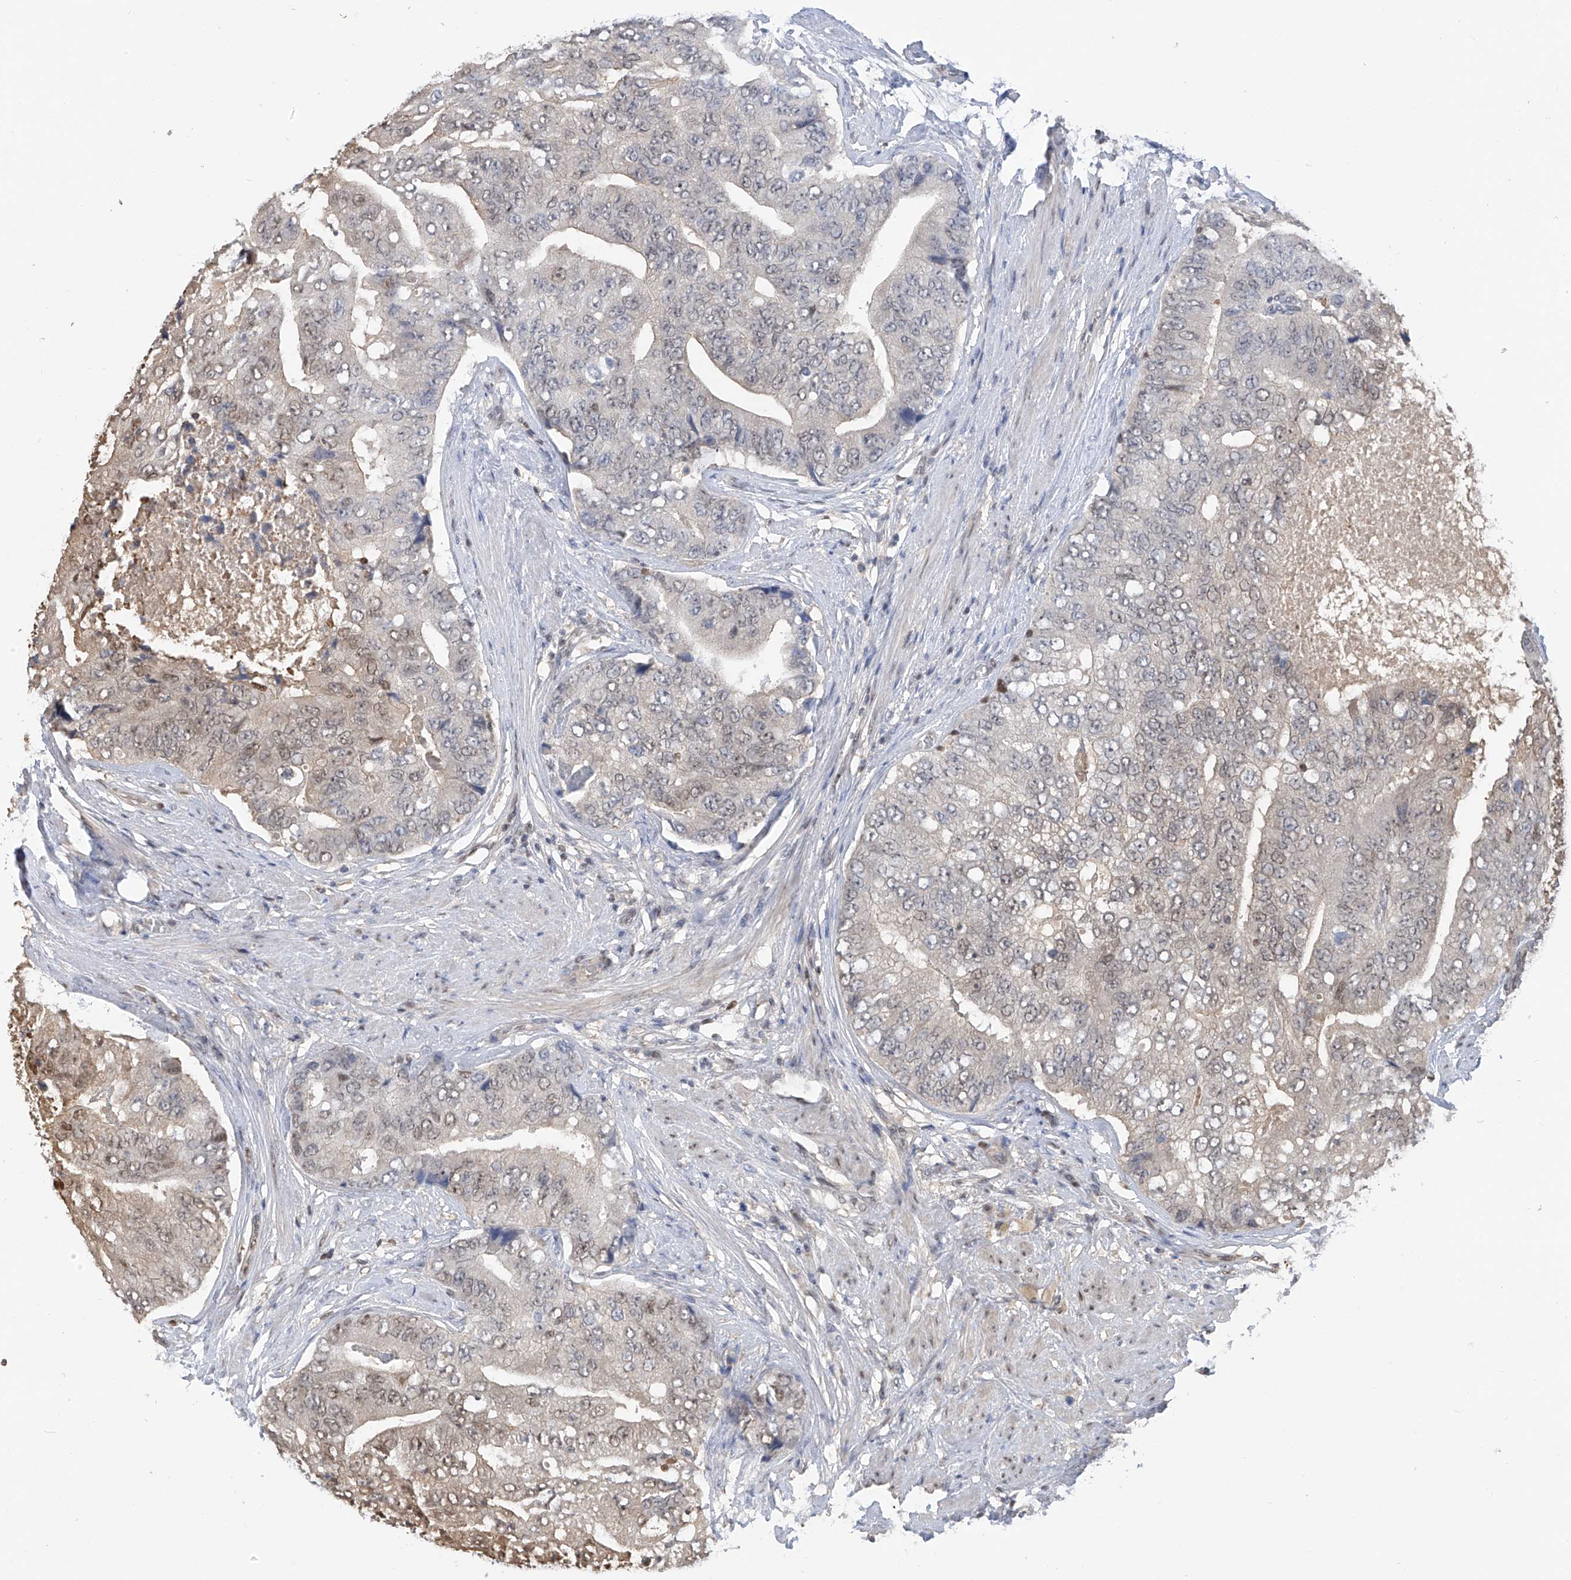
{"staining": {"intensity": "weak", "quantity": "<25%", "location": "nuclear"}, "tissue": "prostate cancer", "cell_type": "Tumor cells", "image_type": "cancer", "snomed": [{"axis": "morphology", "description": "Adenocarcinoma, High grade"}, {"axis": "topography", "description": "Prostate"}], "caption": "Protein analysis of prostate adenocarcinoma (high-grade) displays no significant positivity in tumor cells. Brightfield microscopy of immunohistochemistry stained with DAB (brown) and hematoxylin (blue), captured at high magnification.", "gene": "PMM1", "patient": {"sex": "male", "age": 70}}